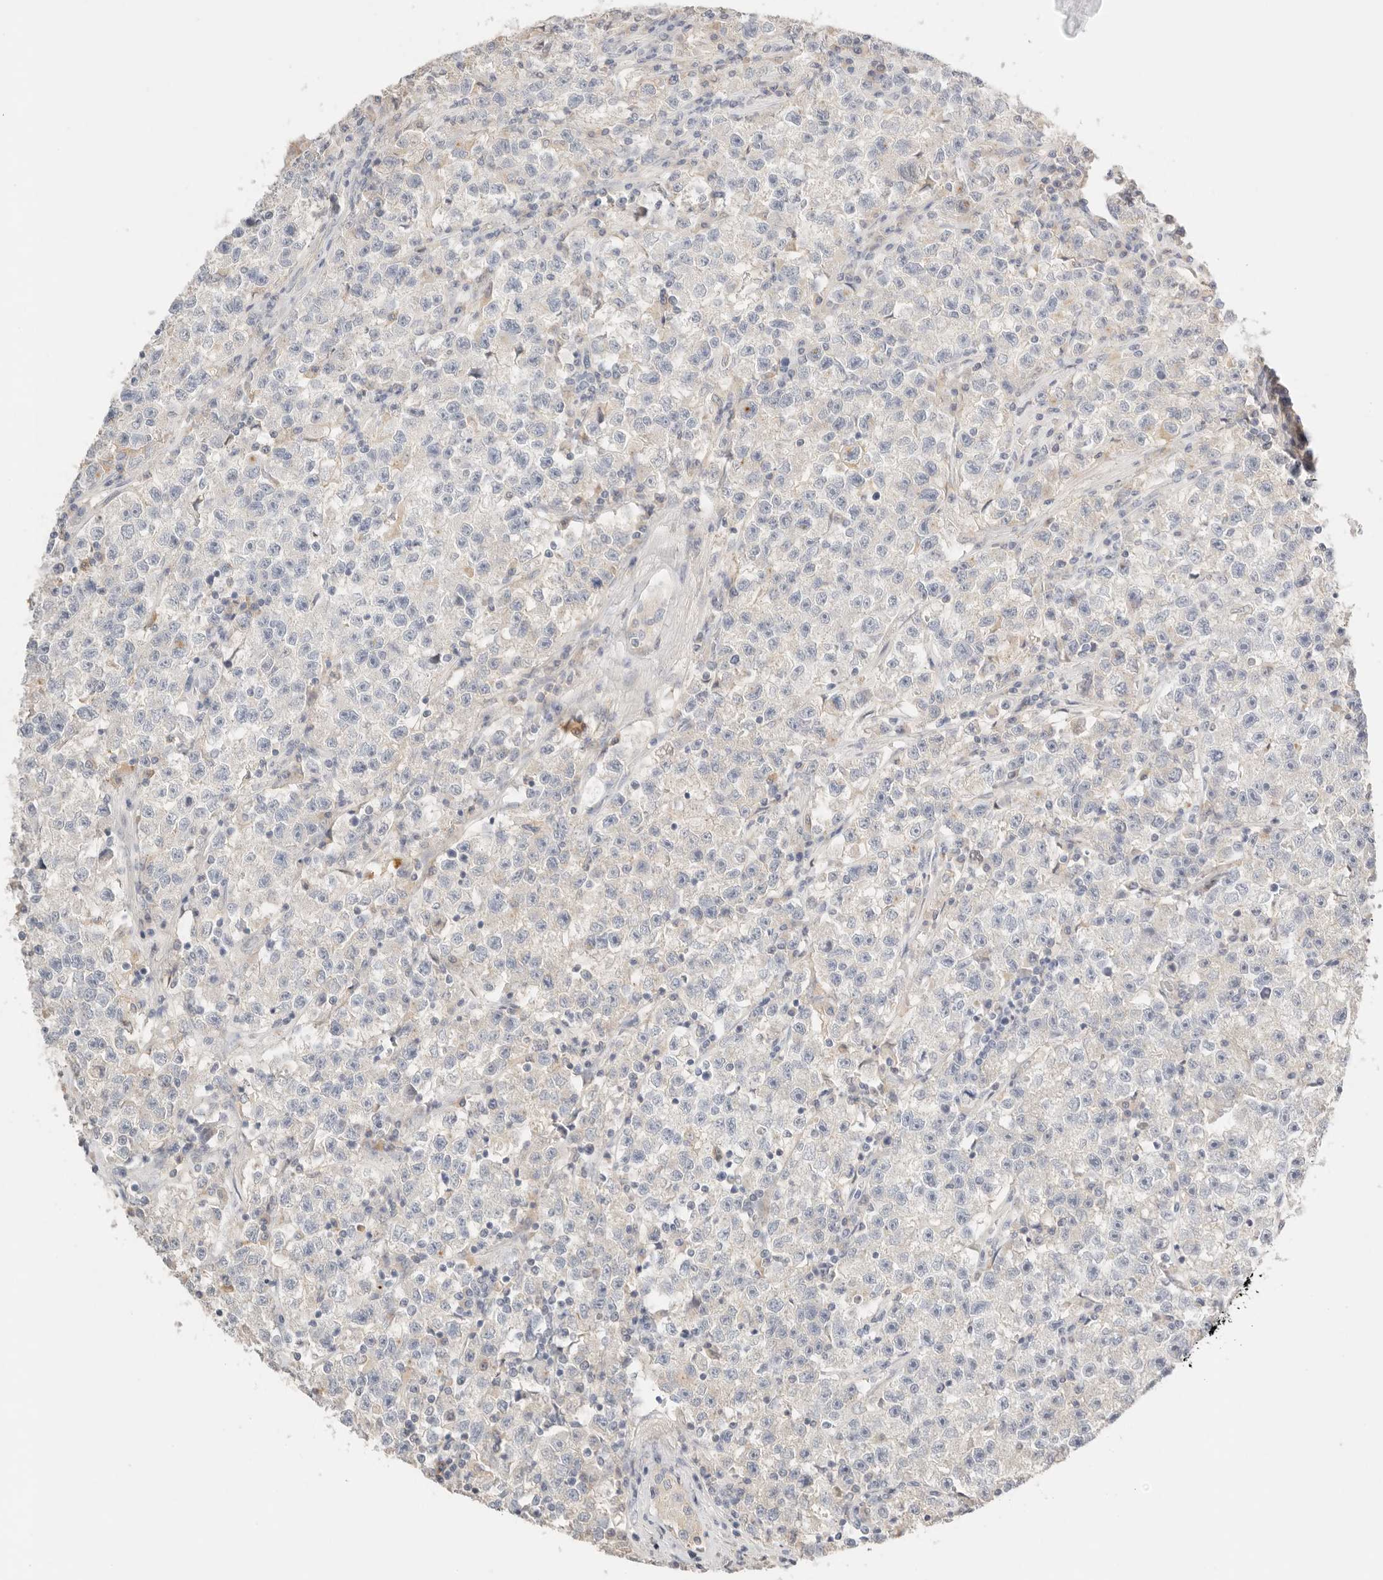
{"staining": {"intensity": "negative", "quantity": "none", "location": "none"}, "tissue": "testis cancer", "cell_type": "Tumor cells", "image_type": "cancer", "snomed": [{"axis": "morphology", "description": "Seminoma, NOS"}, {"axis": "topography", "description": "Testis"}], "caption": "Tumor cells are negative for brown protein staining in testis seminoma.", "gene": "CEP120", "patient": {"sex": "male", "age": 22}}